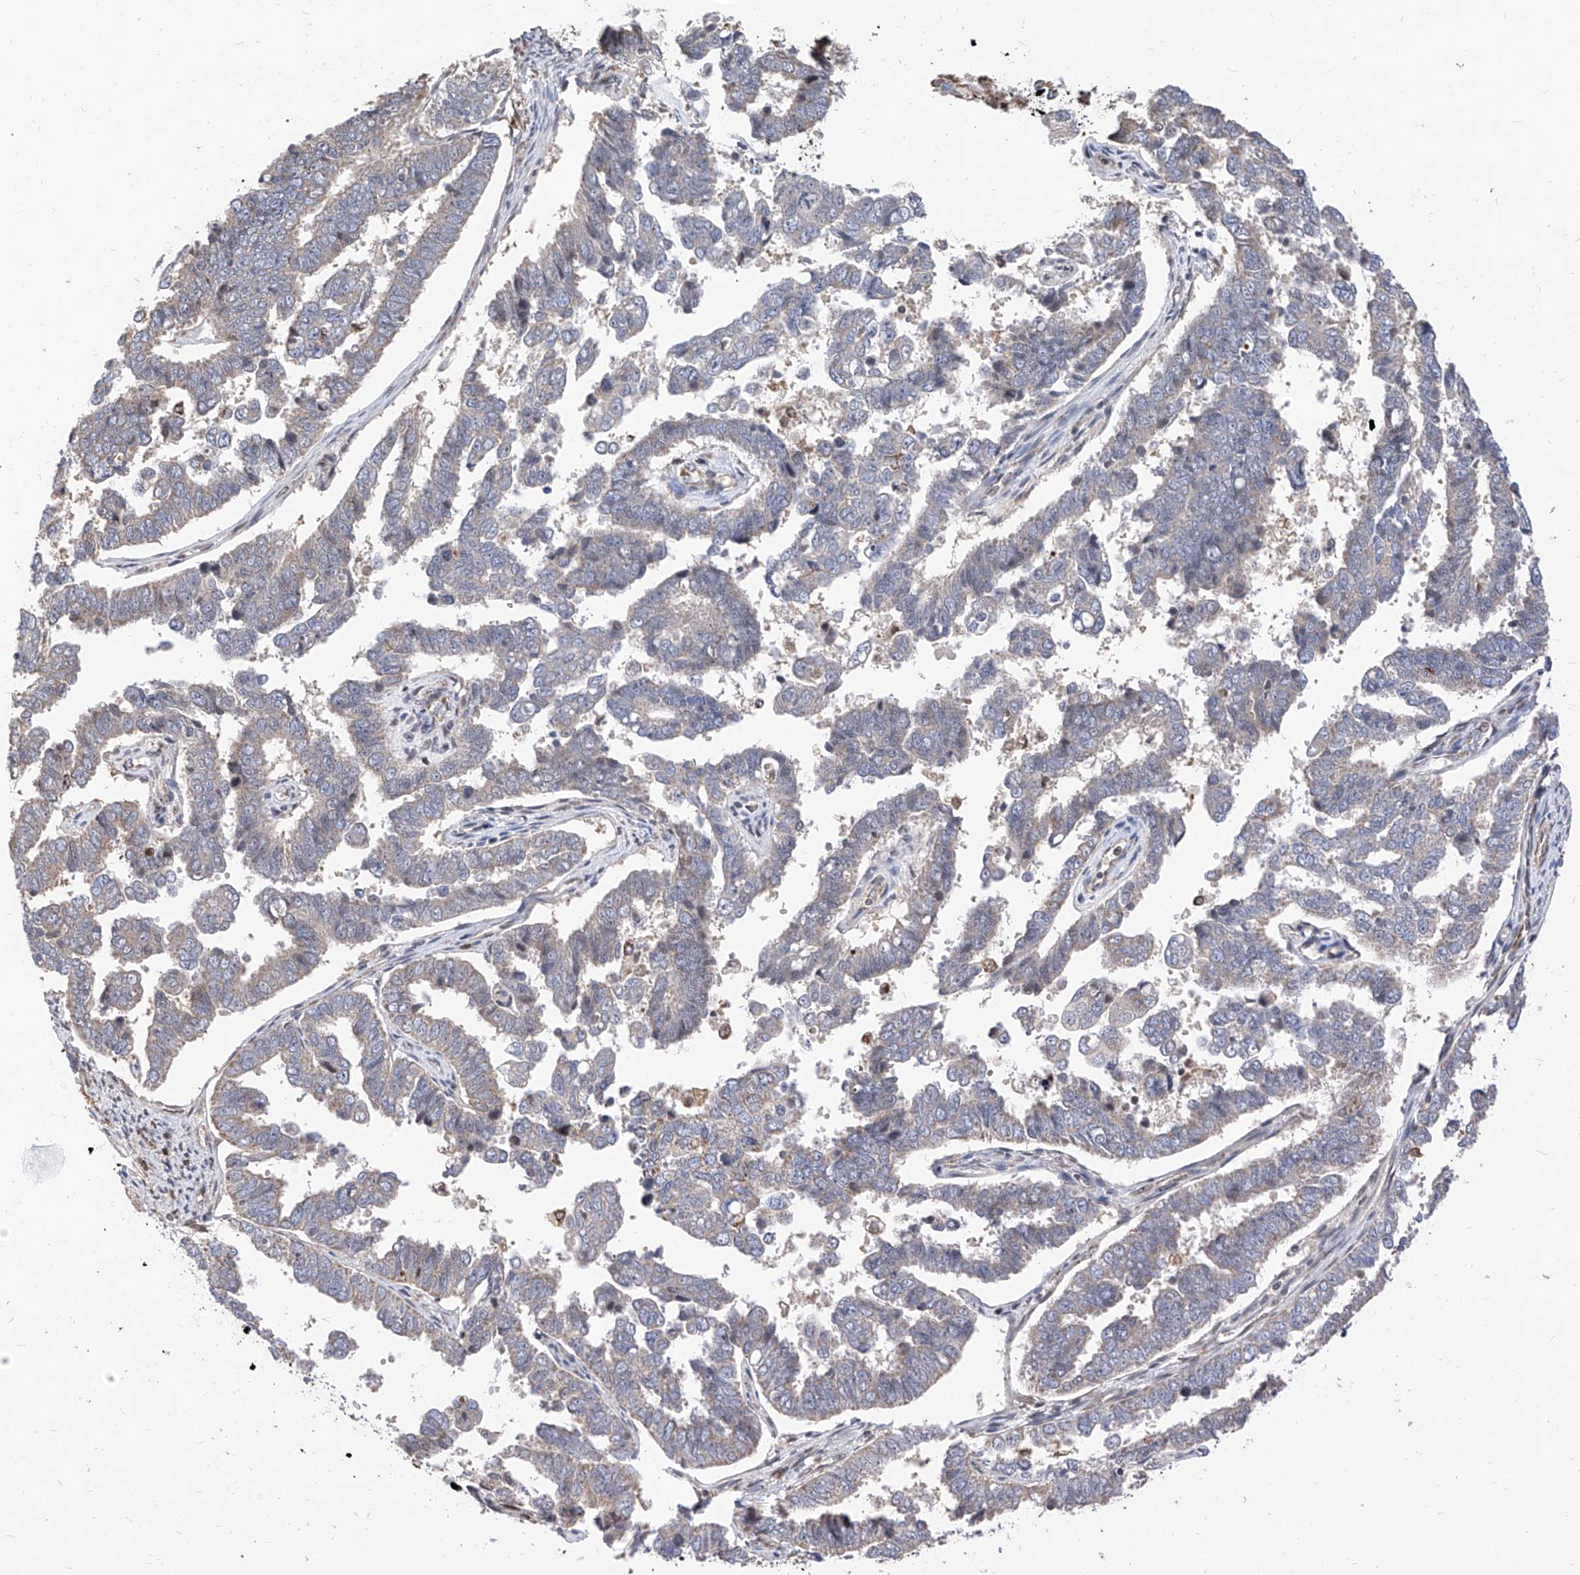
{"staining": {"intensity": "weak", "quantity": "25%-75%", "location": "cytoplasmic/membranous"}, "tissue": "endometrial cancer", "cell_type": "Tumor cells", "image_type": "cancer", "snomed": [{"axis": "morphology", "description": "Adenocarcinoma, NOS"}, {"axis": "topography", "description": "Endometrium"}], "caption": "Protein analysis of endometrial cancer (adenocarcinoma) tissue shows weak cytoplasmic/membranous staining in approximately 25%-75% of tumor cells. The protein is shown in brown color, while the nuclei are stained blue.", "gene": "TTLL8", "patient": {"sex": "female", "age": 75}}